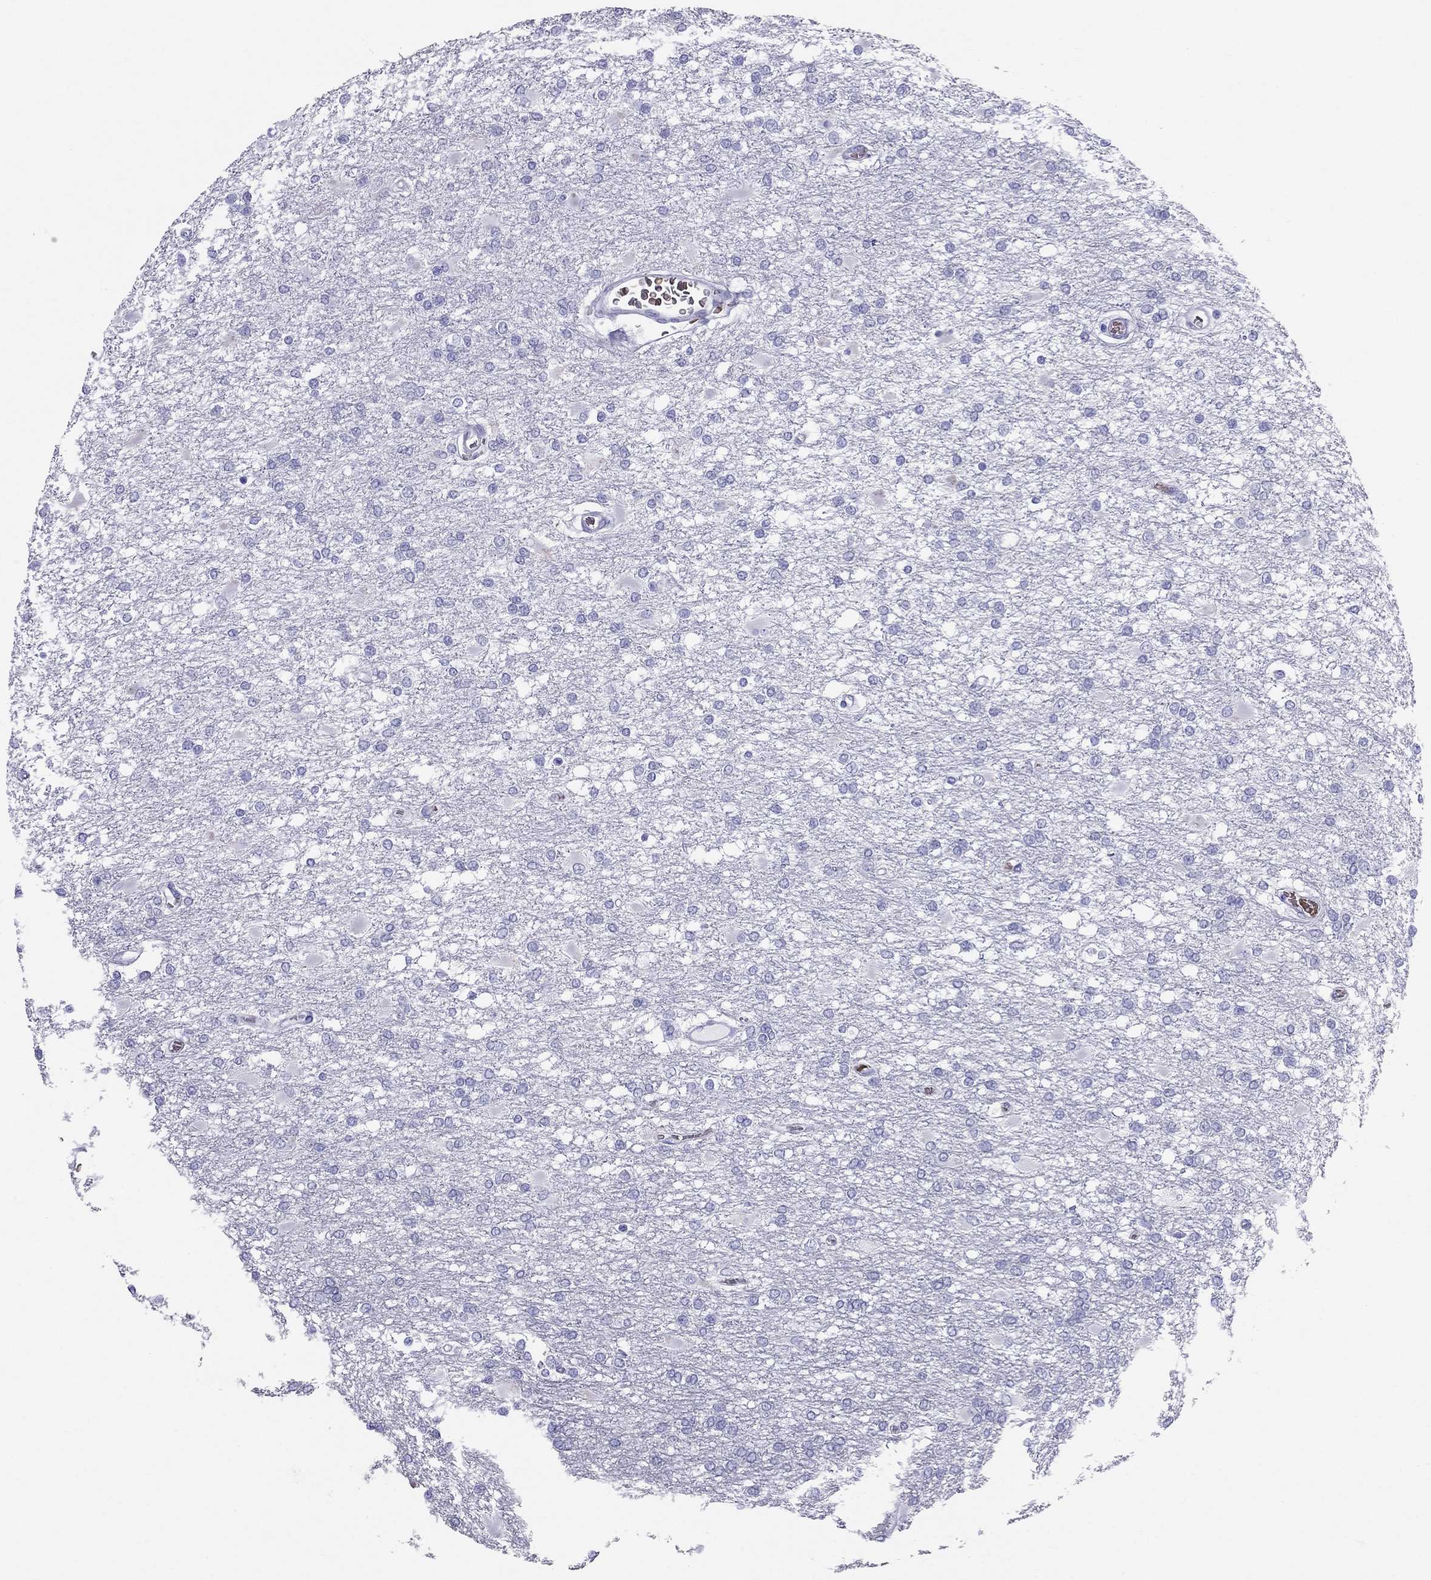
{"staining": {"intensity": "negative", "quantity": "none", "location": "none"}, "tissue": "glioma", "cell_type": "Tumor cells", "image_type": "cancer", "snomed": [{"axis": "morphology", "description": "Glioma, malignant, High grade"}, {"axis": "topography", "description": "Cerebral cortex"}], "caption": "A histopathology image of glioma stained for a protein demonstrates no brown staining in tumor cells.", "gene": "DNAAF6", "patient": {"sex": "male", "age": 79}}